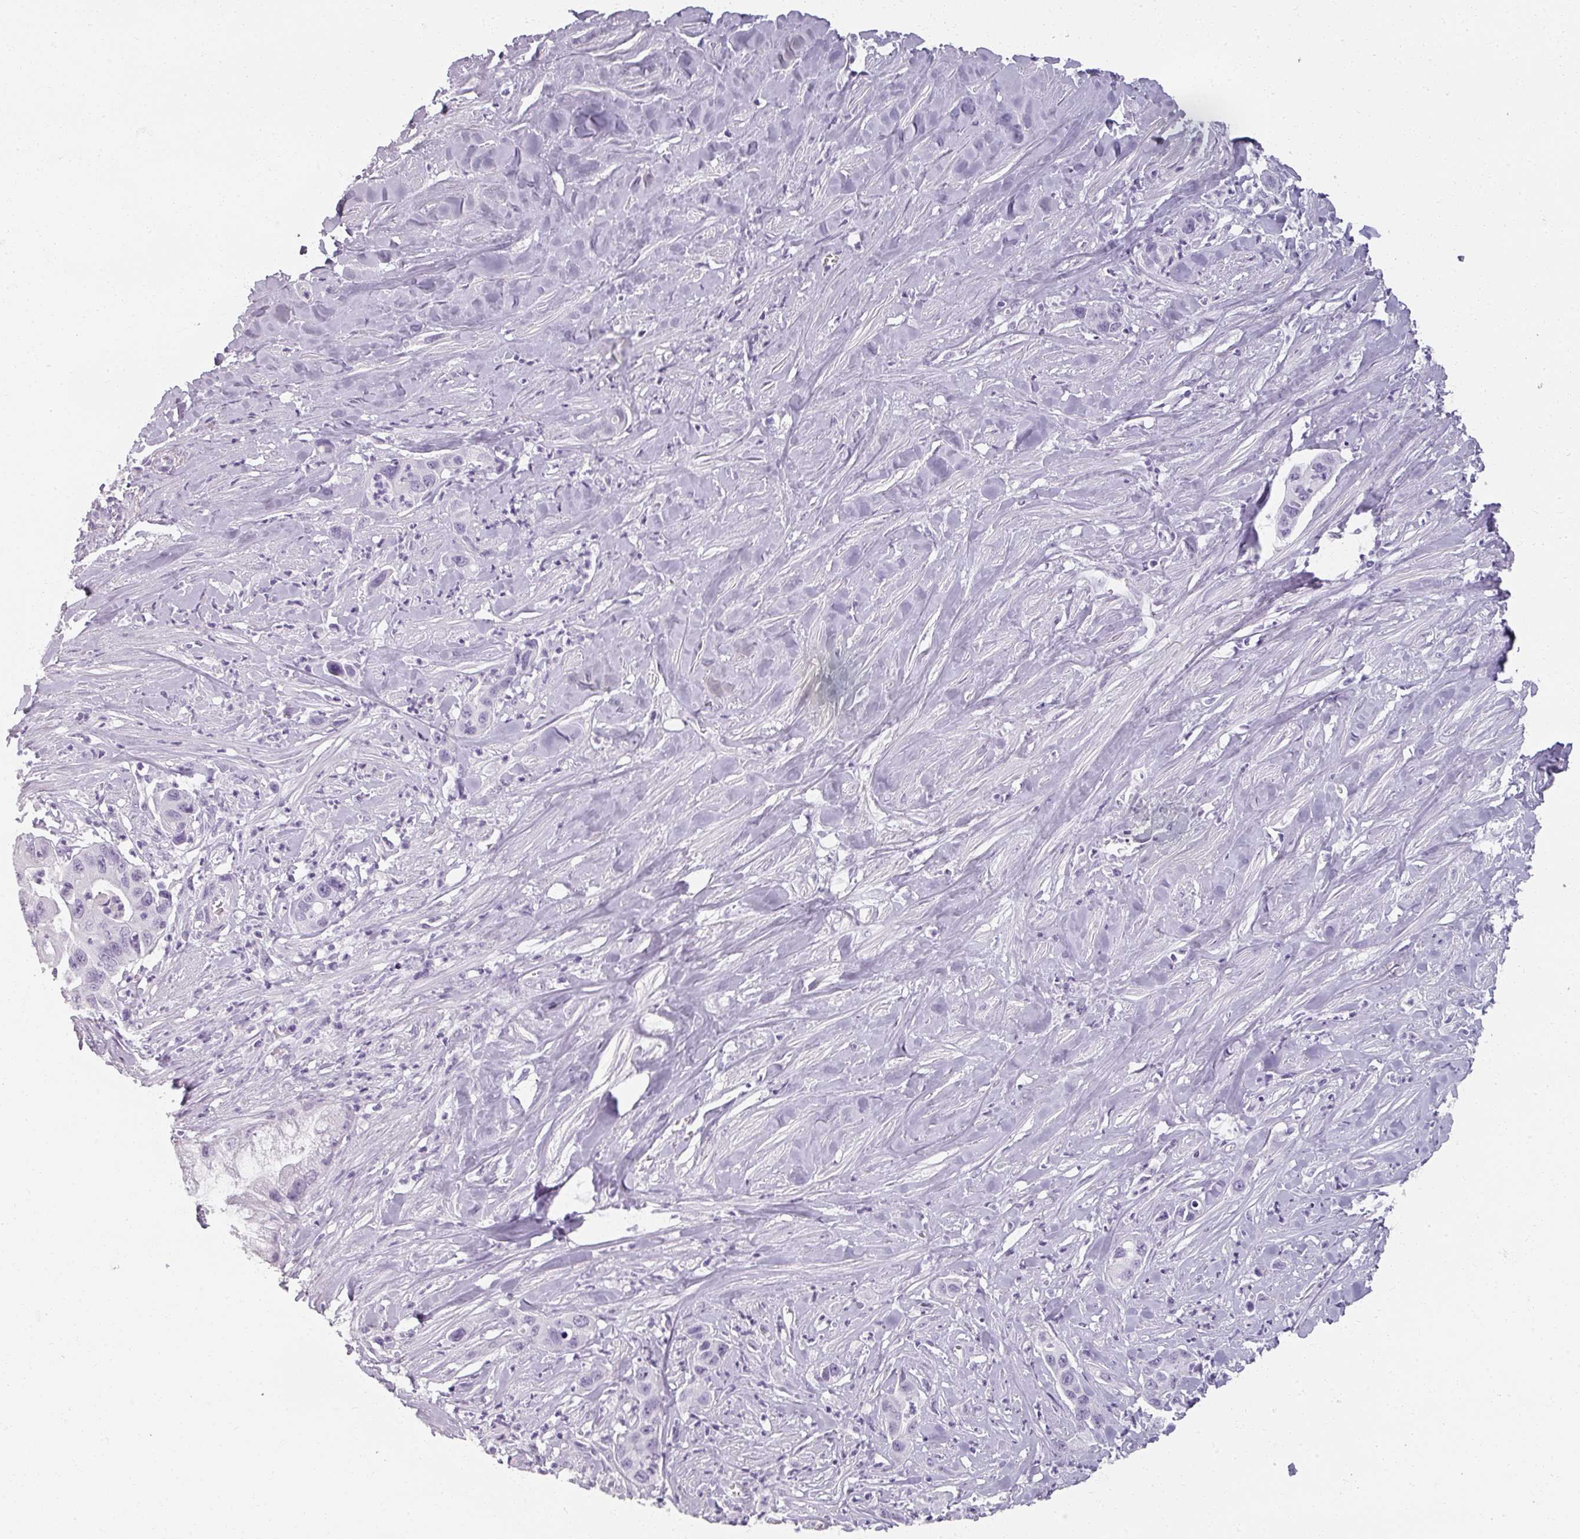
{"staining": {"intensity": "negative", "quantity": "none", "location": "none"}, "tissue": "pancreatic cancer", "cell_type": "Tumor cells", "image_type": "cancer", "snomed": [{"axis": "morphology", "description": "Adenocarcinoma, NOS"}, {"axis": "topography", "description": "Pancreas"}], "caption": "Human pancreatic adenocarcinoma stained for a protein using immunohistochemistry (IHC) shows no staining in tumor cells.", "gene": "REG3G", "patient": {"sex": "male", "age": 73}}